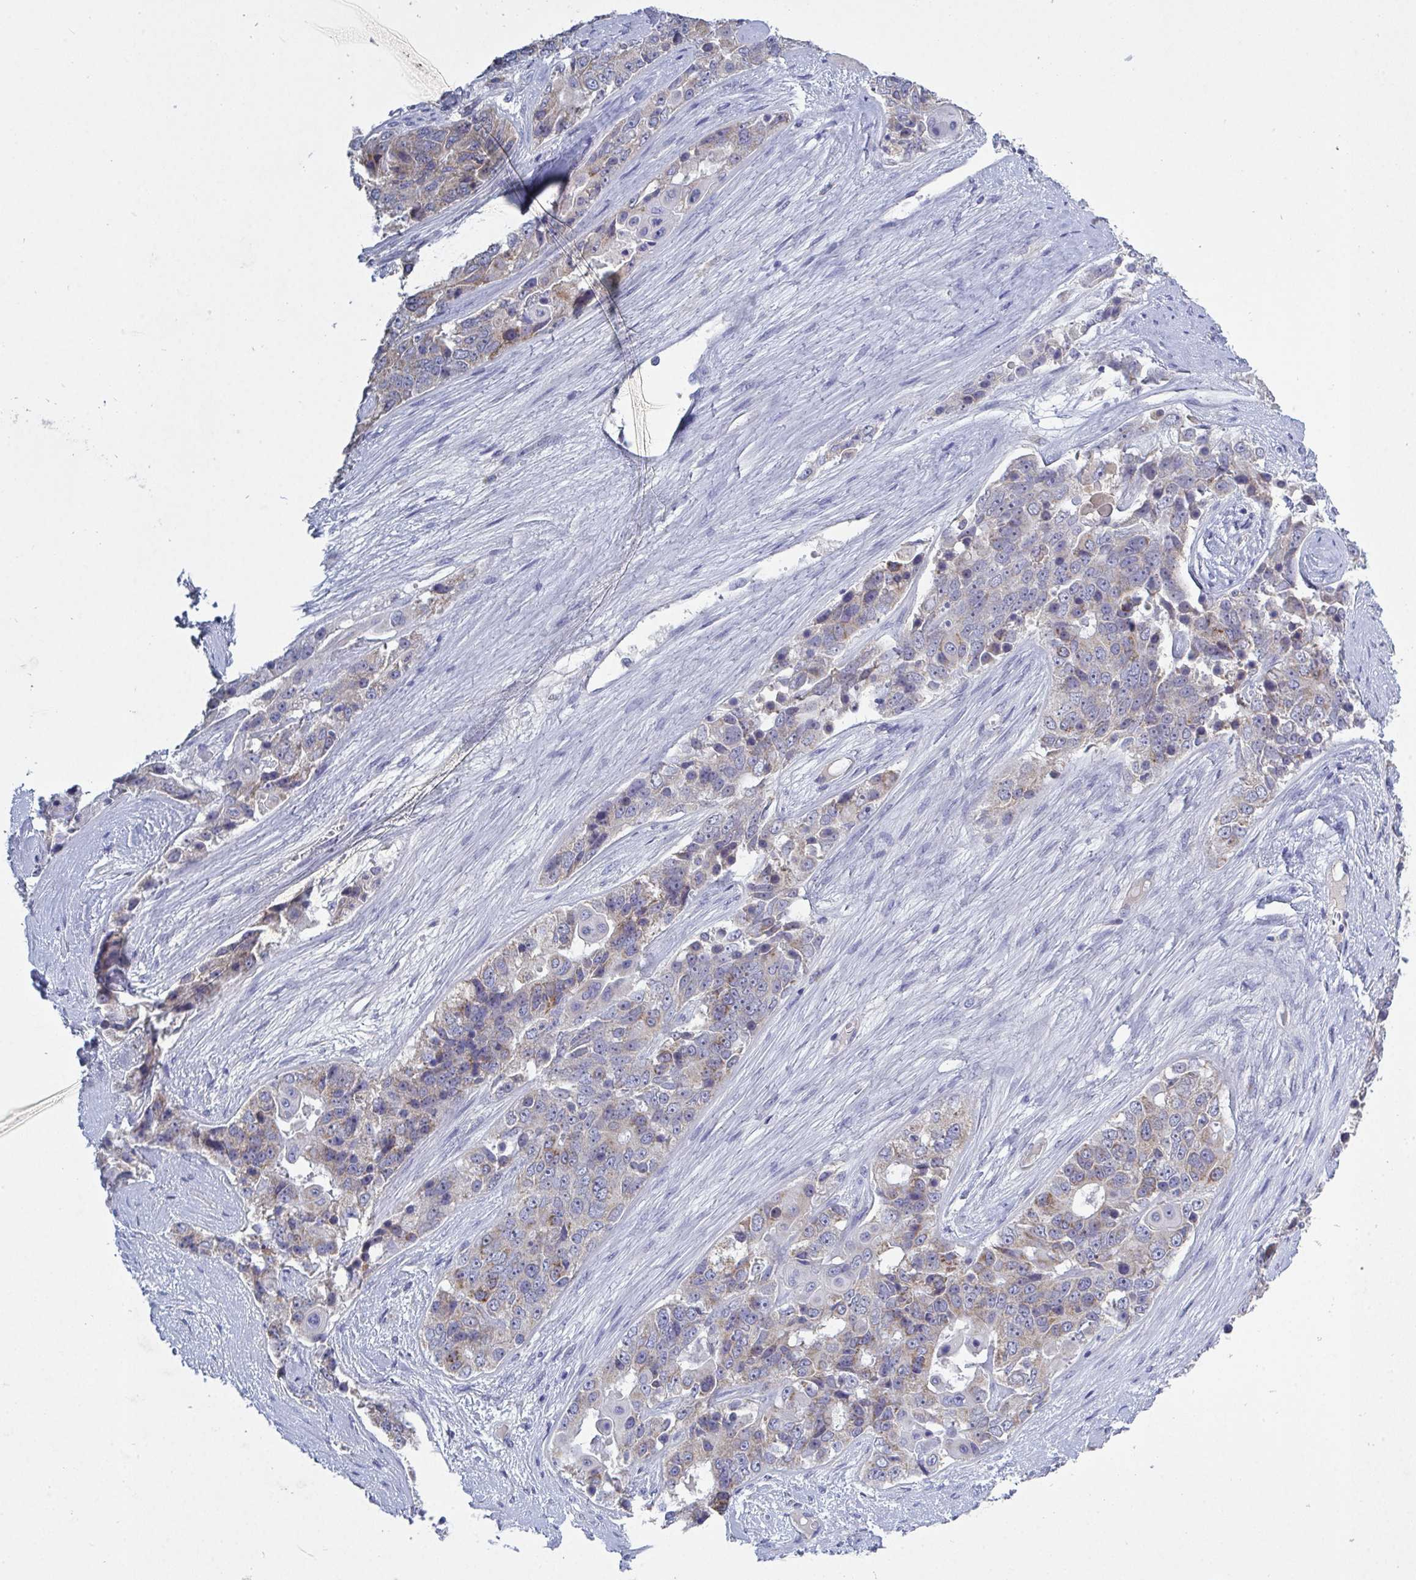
{"staining": {"intensity": "moderate", "quantity": "25%-75%", "location": "cytoplasmic/membranous"}, "tissue": "ovarian cancer", "cell_type": "Tumor cells", "image_type": "cancer", "snomed": [{"axis": "morphology", "description": "Carcinoma, endometroid"}, {"axis": "topography", "description": "Ovary"}], "caption": "Ovarian cancer (endometroid carcinoma) tissue reveals moderate cytoplasmic/membranous positivity in approximately 25%-75% of tumor cells, visualized by immunohistochemistry. Ihc stains the protein of interest in brown and the nuclei are stained blue.", "gene": "GALNT13", "patient": {"sex": "female", "age": 51}}